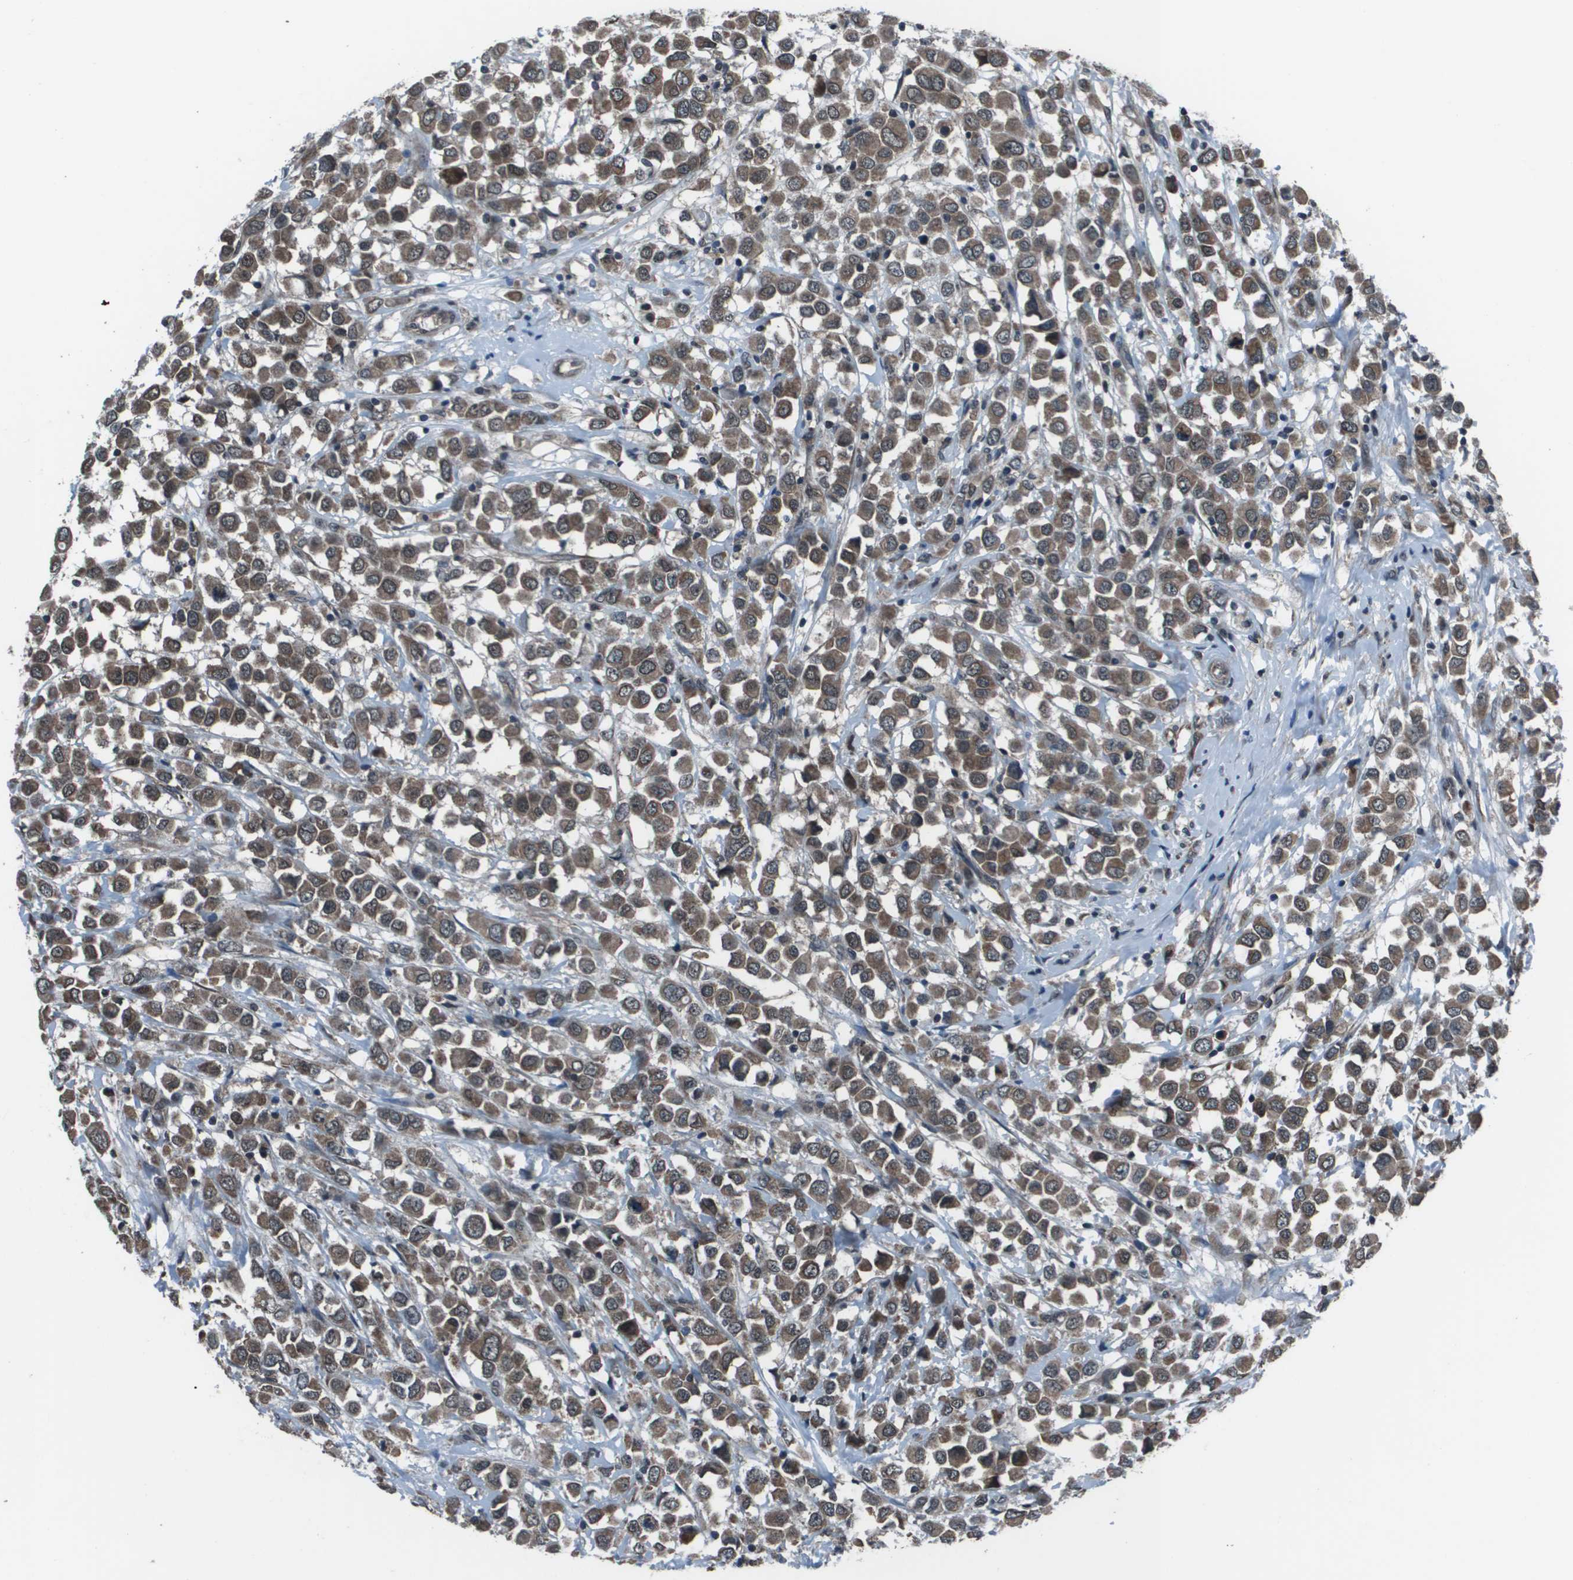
{"staining": {"intensity": "moderate", "quantity": ">75%", "location": "cytoplasmic/membranous"}, "tissue": "breast cancer", "cell_type": "Tumor cells", "image_type": "cancer", "snomed": [{"axis": "morphology", "description": "Duct carcinoma"}, {"axis": "topography", "description": "Breast"}], "caption": "Breast cancer (invasive ductal carcinoma) was stained to show a protein in brown. There is medium levels of moderate cytoplasmic/membranous expression in about >75% of tumor cells.", "gene": "PPFIA1", "patient": {"sex": "female", "age": 61}}